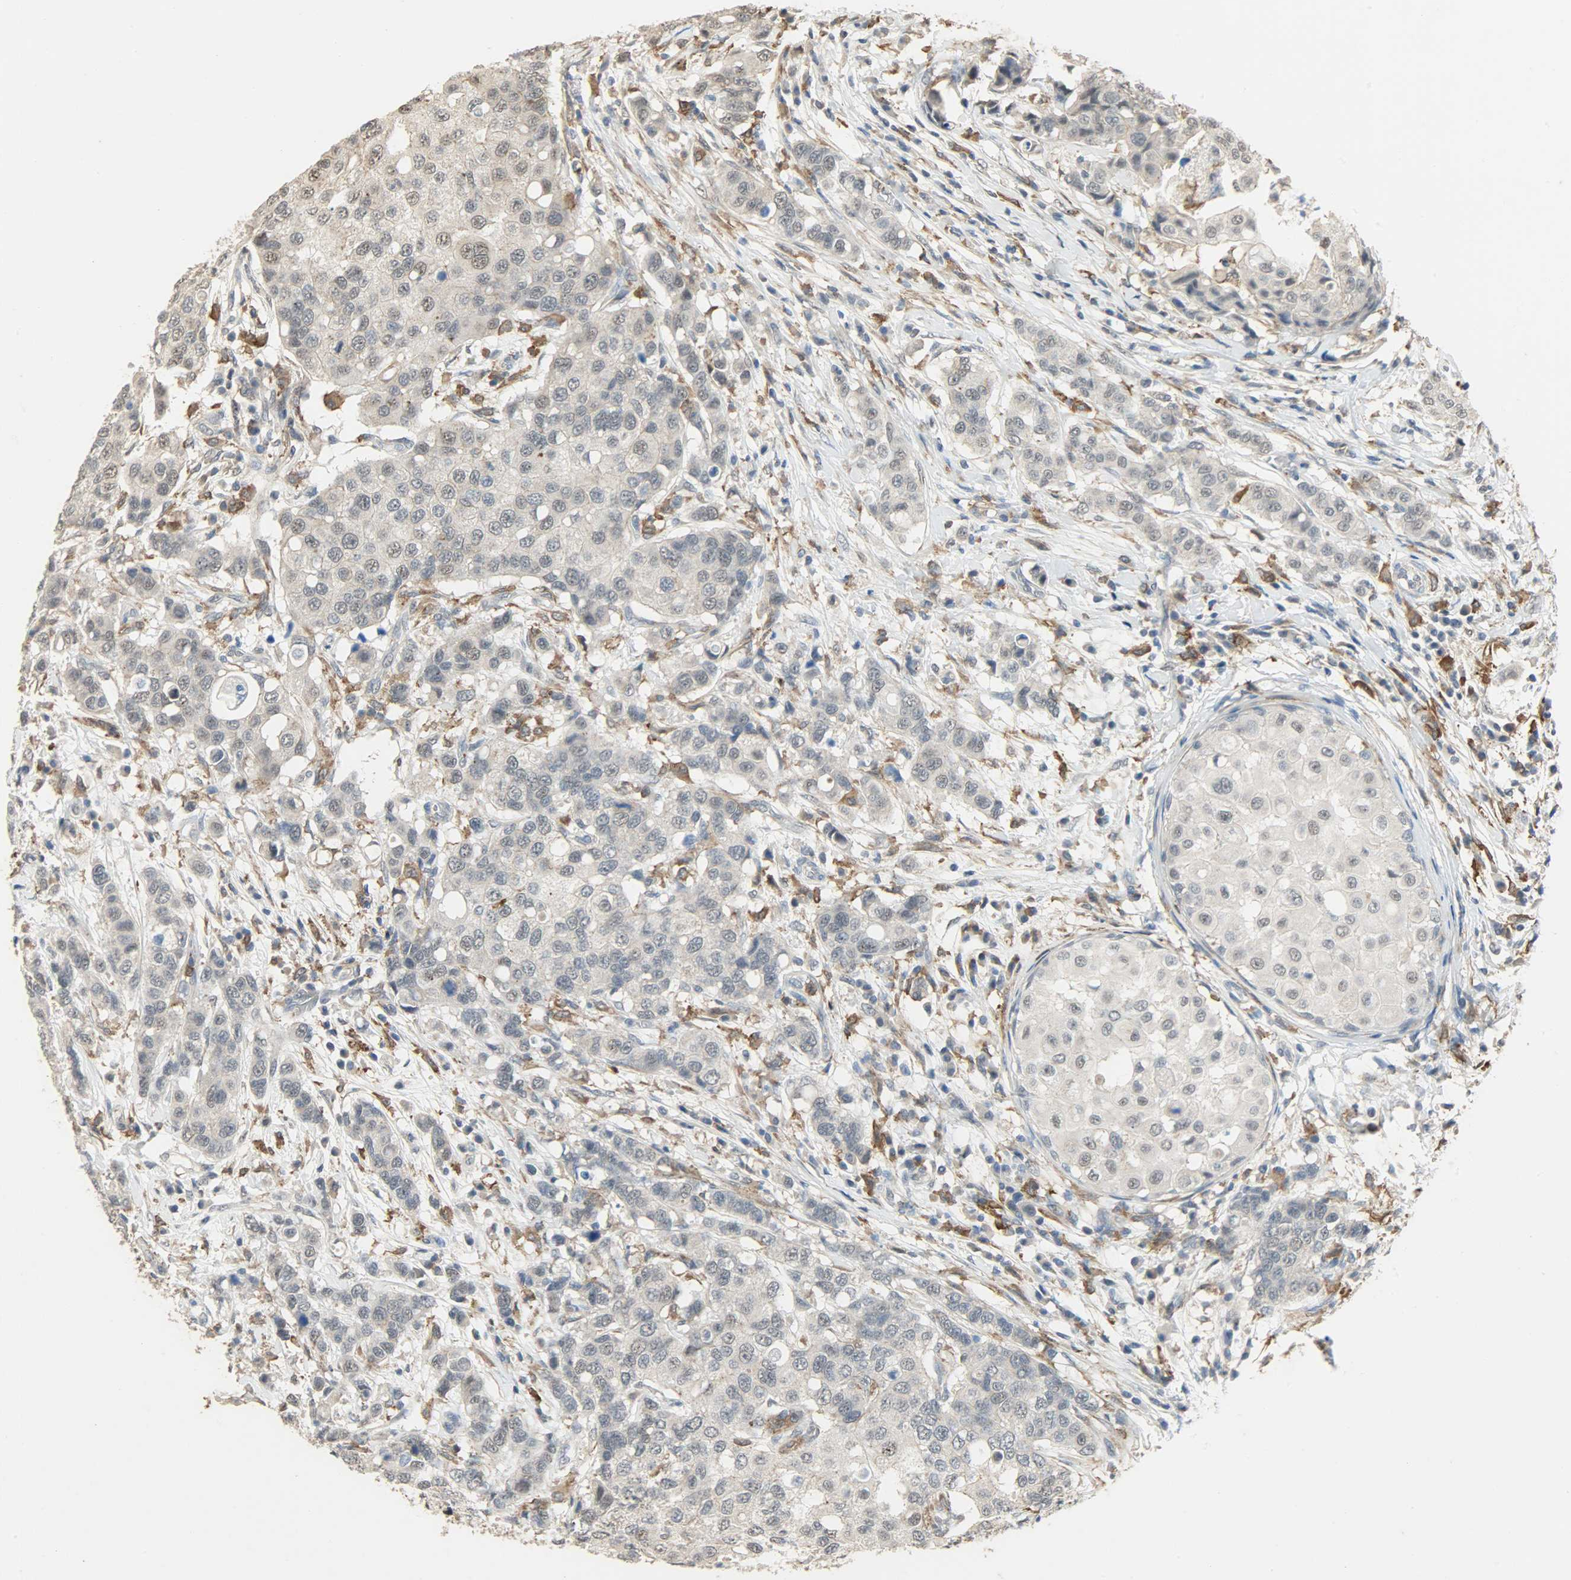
{"staining": {"intensity": "weak", "quantity": "<25%", "location": "cytoplasmic/membranous"}, "tissue": "breast cancer", "cell_type": "Tumor cells", "image_type": "cancer", "snomed": [{"axis": "morphology", "description": "Duct carcinoma"}, {"axis": "topography", "description": "Breast"}], "caption": "Immunohistochemical staining of invasive ductal carcinoma (breast) demonstrates no significant staining in tumor cells.", "gene": "SKAP2", "patient": {"sex": "female", "age": 27}}